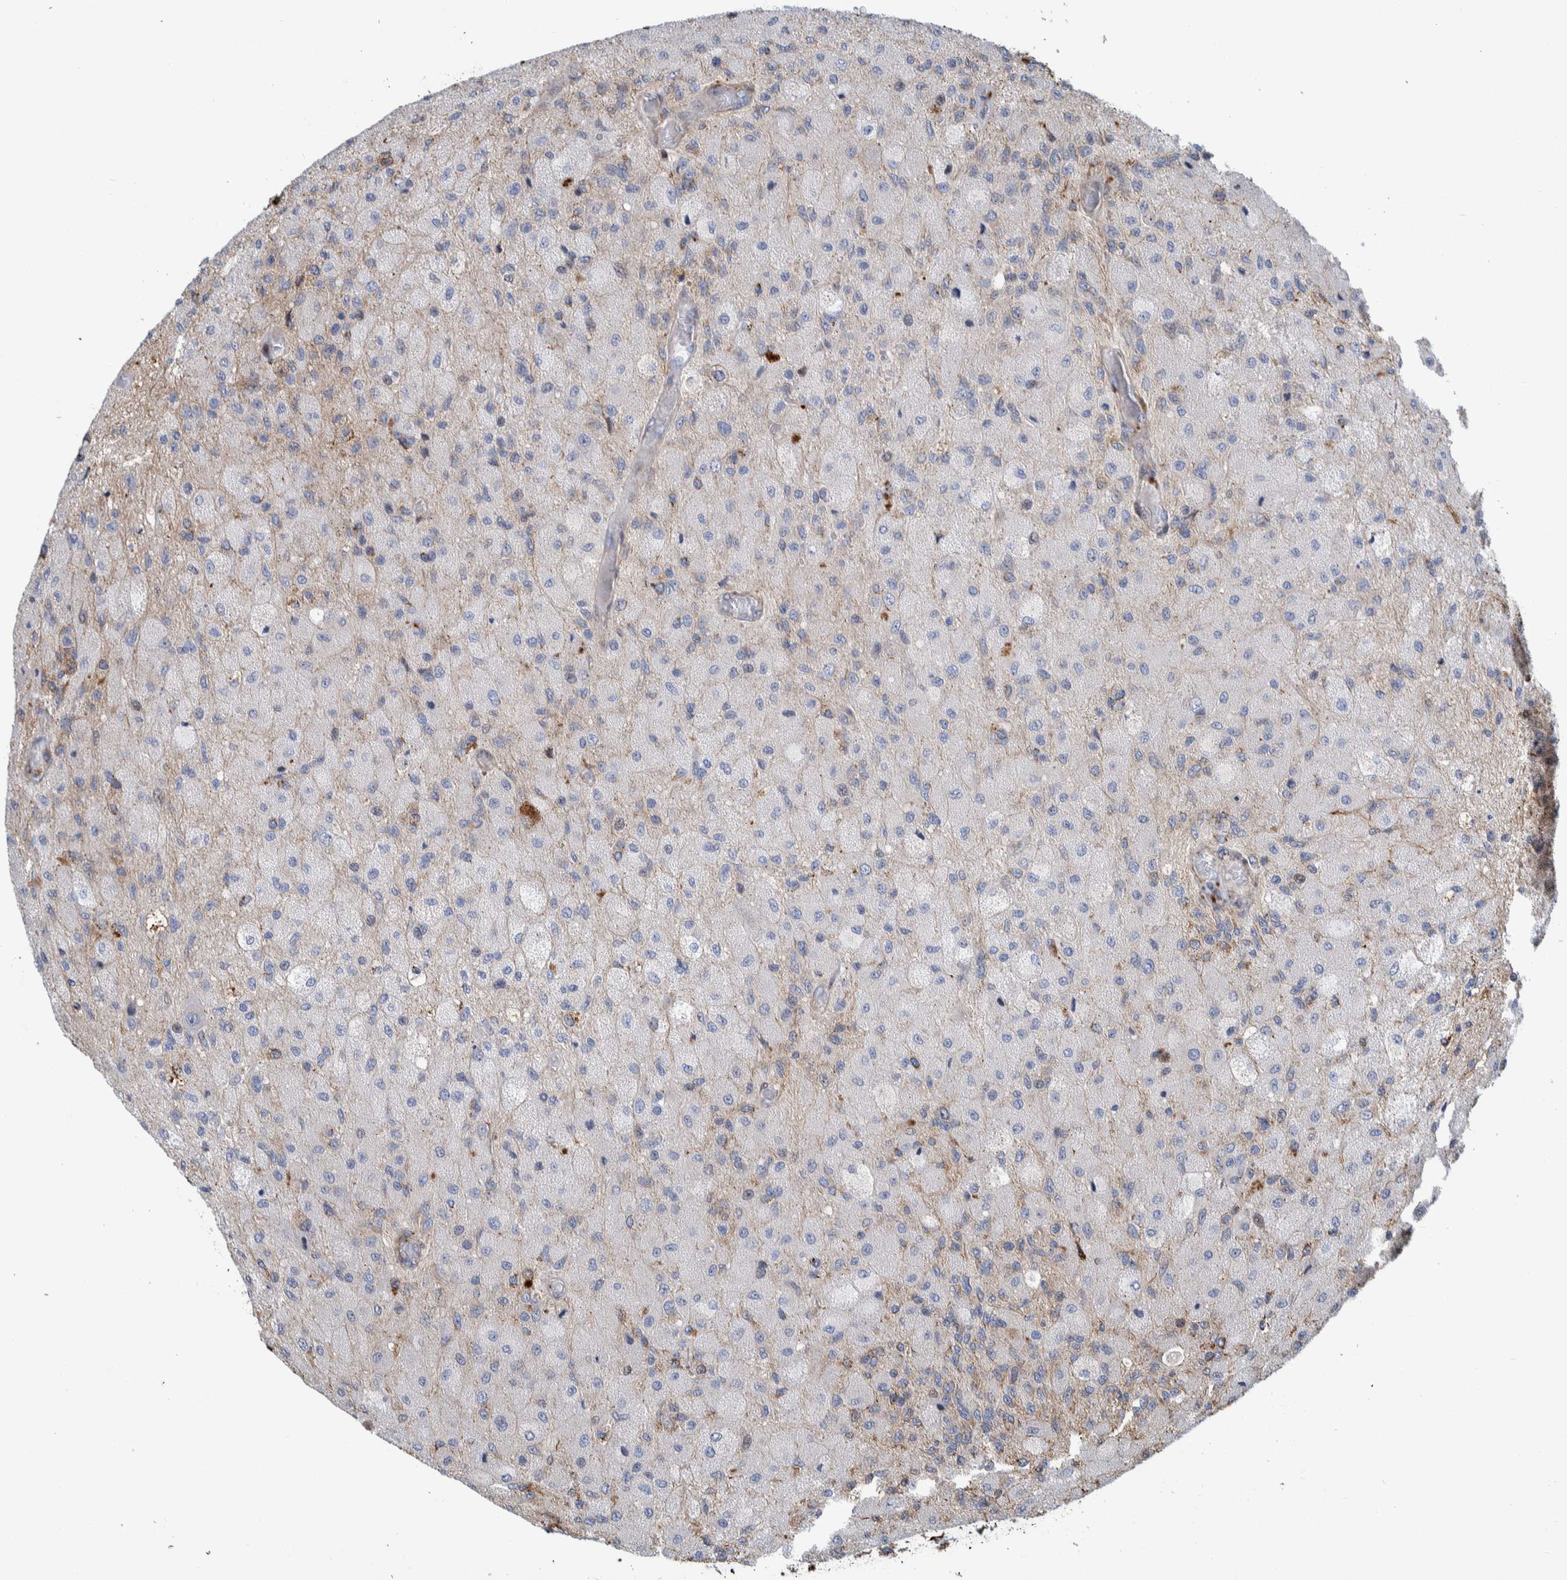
{"staining": {"intensity": "negative", "quantity": "none", "location": "none"}, "tissue": "glioma", "cell_type": "Tumor cells", "image_type": "cancer", "snomed": [{"axis": "morphology", "description": "Normal tissue, NOS"}, {"axis": "morphology", "description": "Glioma, malignant, High grade"}, {"axis": "topography", "description": "Cerebral cortex"}], "caption": "This is a photomicrograph of immunohistochemistry staining of glioma, which shows no expression in tumor cells.", "gene": "CCDC57", "patient": {"sex": "male", "age": 77}}